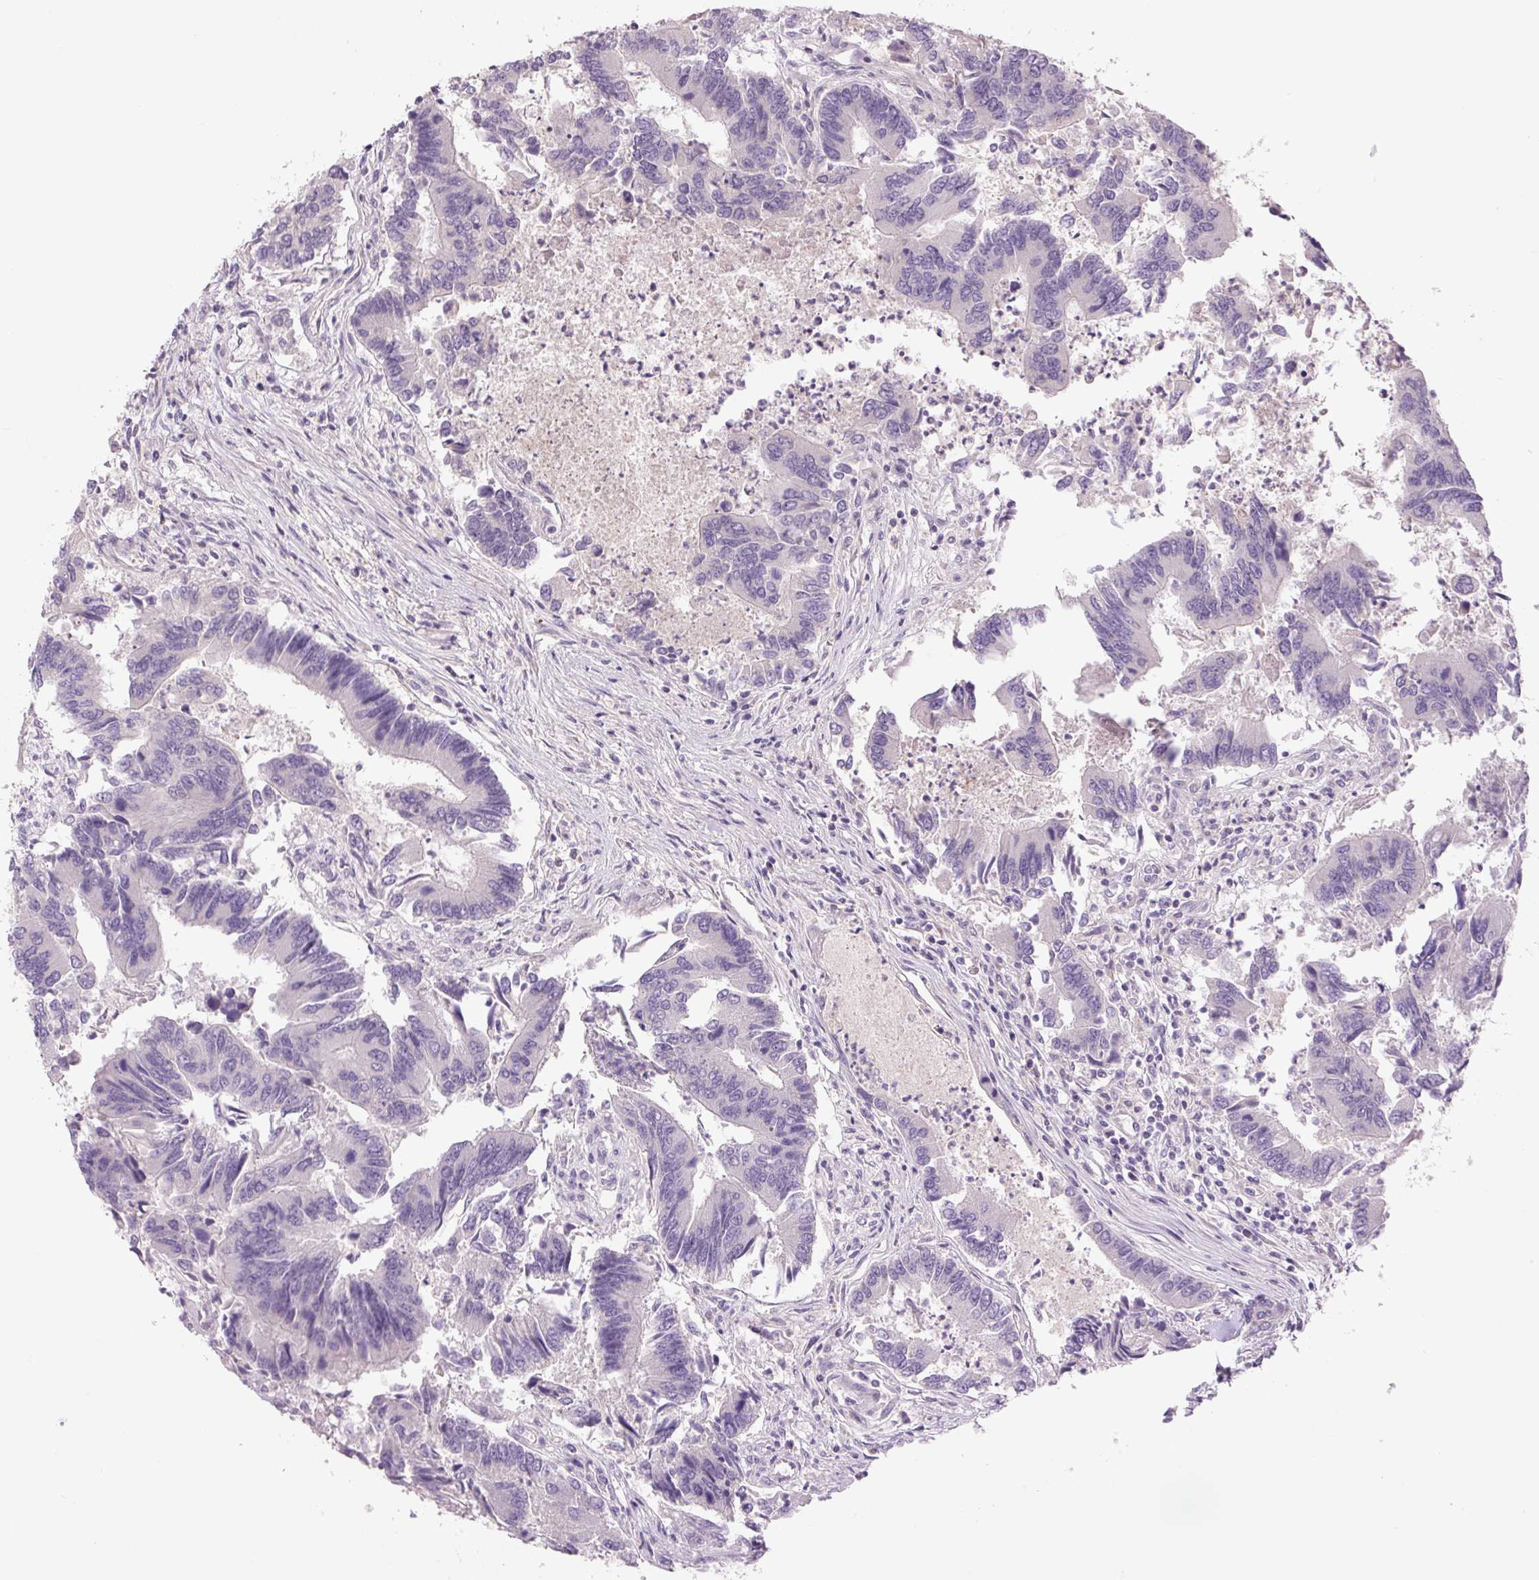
{"staining": {"intensity": "negative", "quantity": "none", "location": "none"}, "tissue": "colorectal cancer", "cell_type": "Tumor cells", "image_type": "cancer", "snomed": [{"axis": "morphology", "description": "Adenocarcinoma, NOS"}, {"axis": "topography", "description": "Colon"}], "caption": "IHC photomicrograph of colorectal cancer stained for a protein (brown), which demonstrates no staining in tumor cells.", "gene": "TMEM100", "patient": {"sex": "female", "age": 67}}